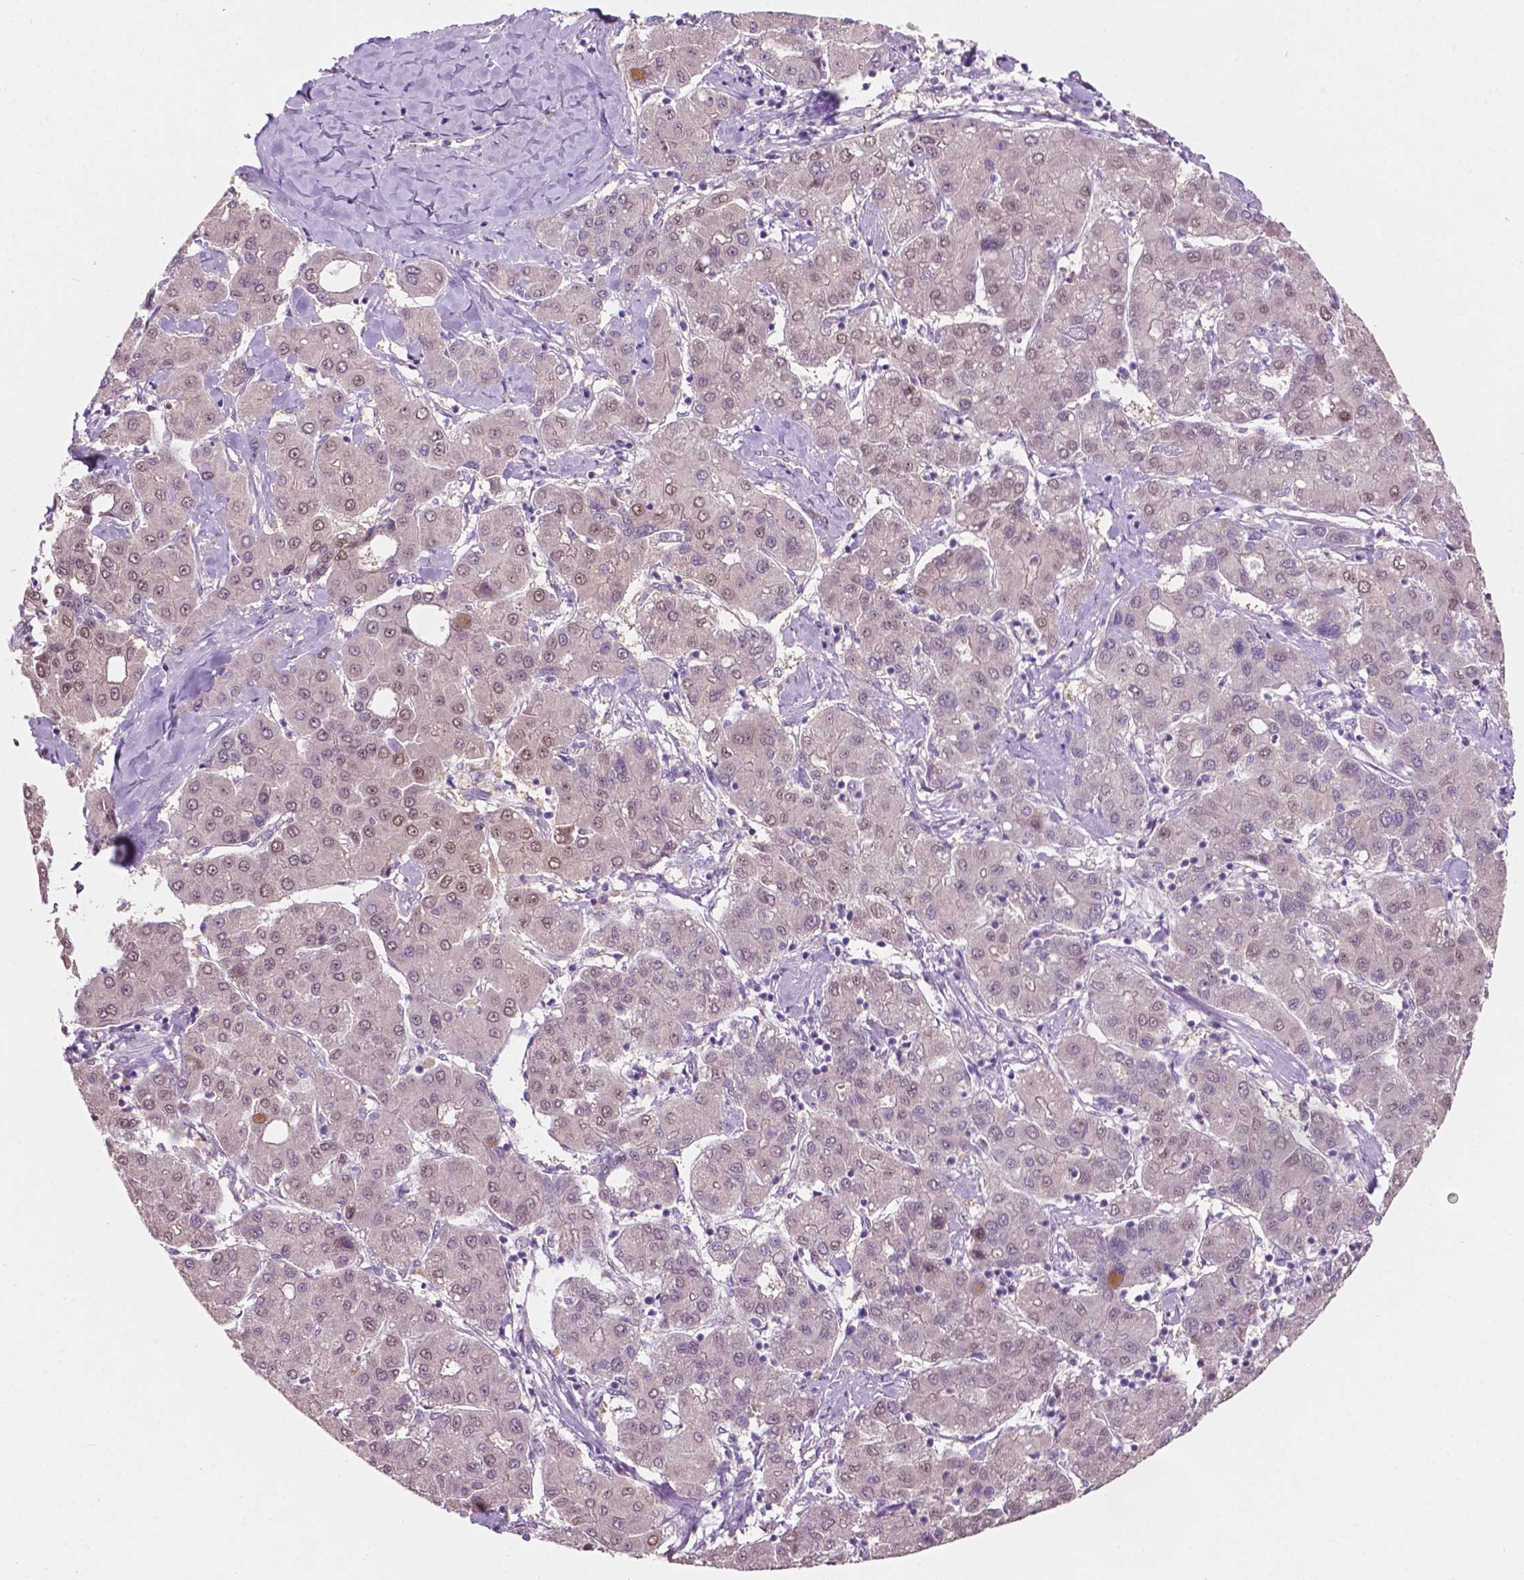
{"staining": {"intensity": "weak", "quantity": "<25%", "location": "nuclear"}, "tissue": "liver cancer", "cell_type": "Tumor cells", "image_type": "cancer", "snomed": [{"axis": "morphology", "description": "Carcinoma, Hepatocellular, NOS"}, {"axis": "topography", "description": "Liver"}], "caption": "The image reveals no staining of tumor cells in hepatocellular carcinoma (liver).", "gene": "TM6SF2", "patient": {"sex": "male", "age": 65}}